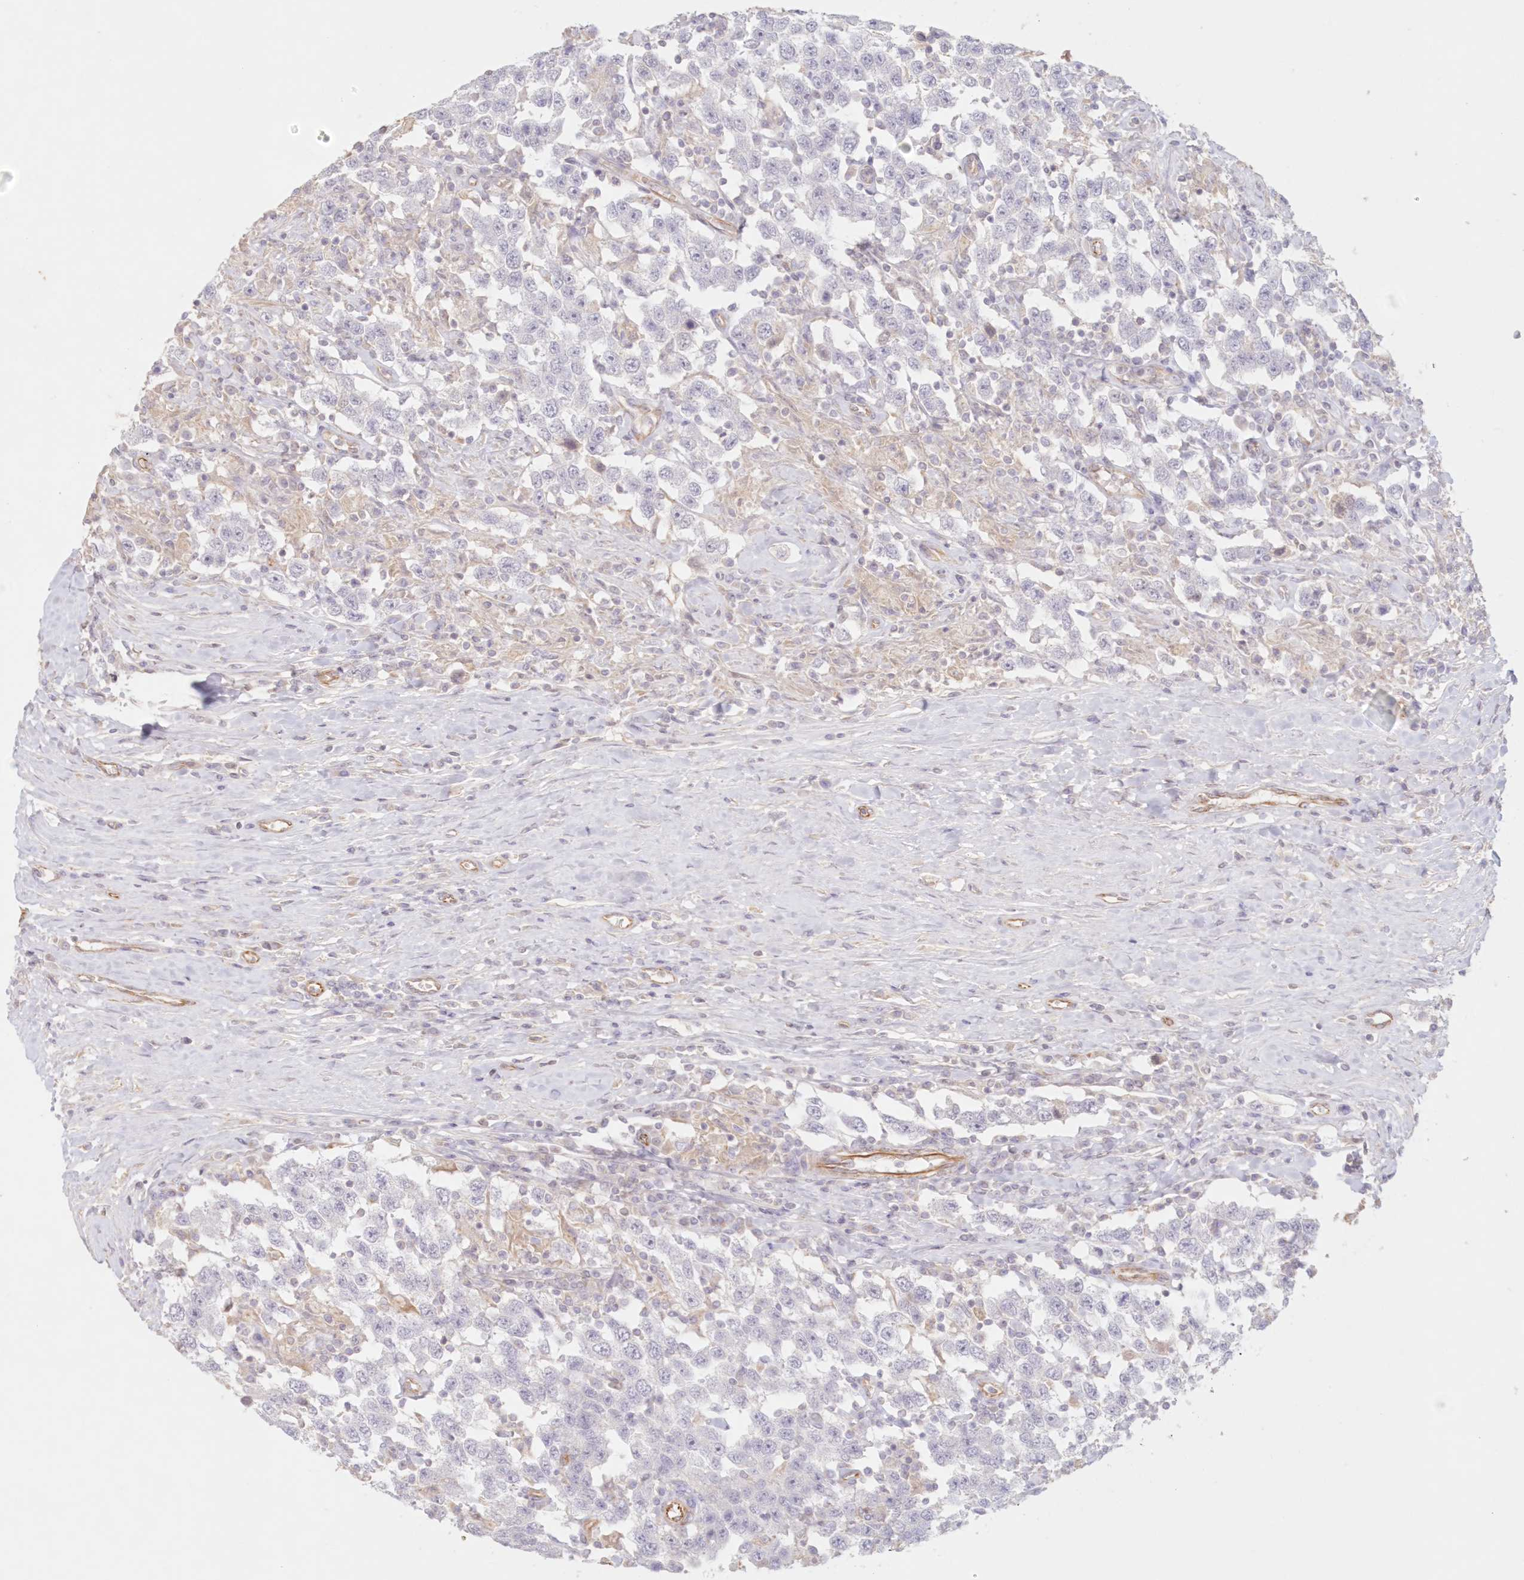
{"staining": {"intensity": "negative", "quantity": "none", "location": "none"}, "tissue": "testis cancer", "cell_type": "Tumor cells", "image_type": "cancer", "snomed": [{"axis": "morphology", "description": "Seminoma, NOS"}, {"axis": "topography", "description": "Testis"}], "caption": "Human testis cancer stained for a protein using IHC exhibits no staining in tumor cells.", "gene": "DMRTB1", "patient": {"sex": "male", "age": 41}}